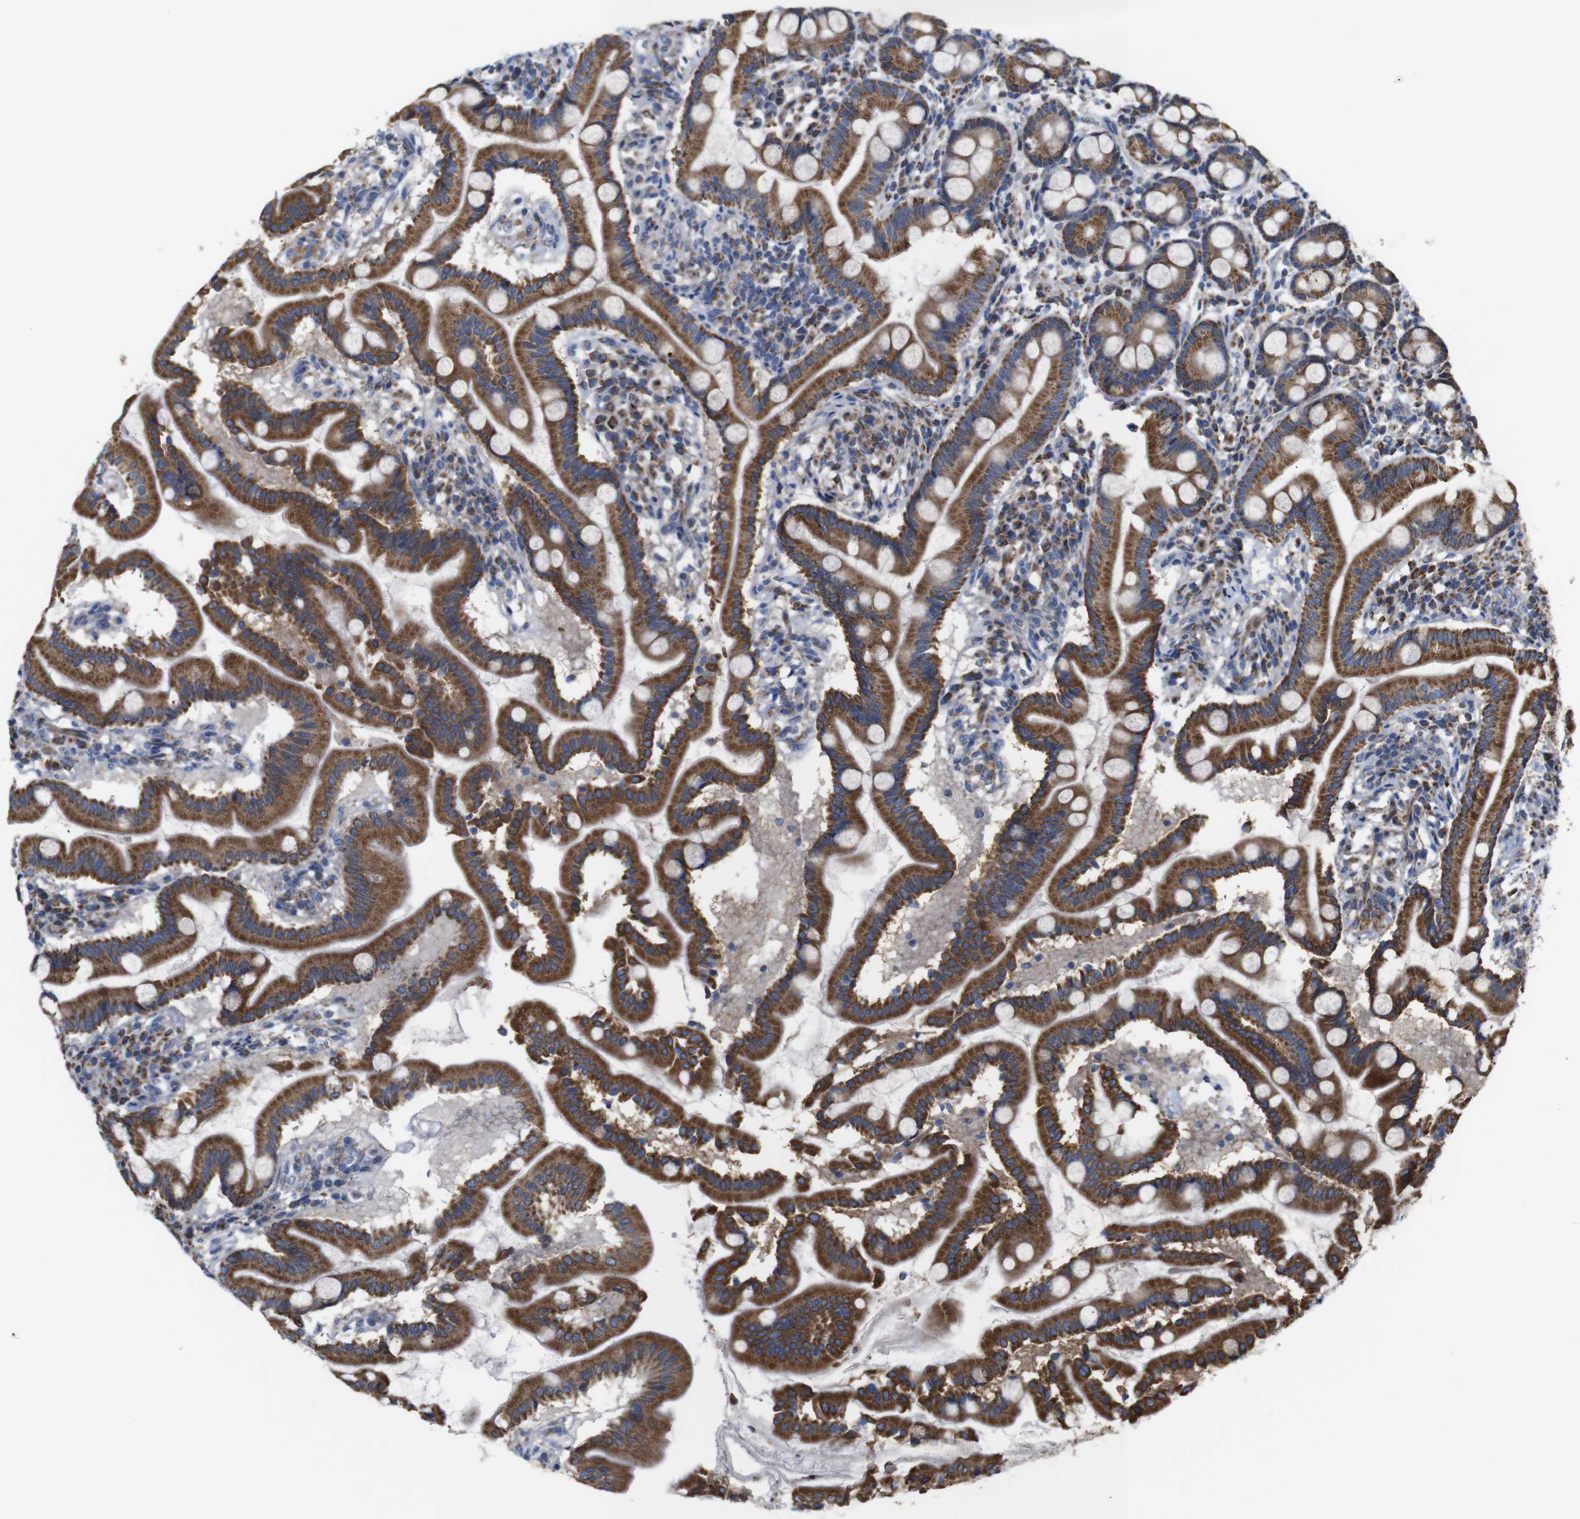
{"staining": {"intensity": "strong", "quantity": ">75%", "location": "cytoplasmic/membranous"}, "tissue": "duodenum", "cell_type": "Glandular cells", "image_type": "normal", "snomed": [{"axis": "morphology", "description": "Normal tissue, NOS"}, {"axis": "topography", "description": "Duodenum"}], "caption": "Glandular cells demonstrate strong cytoplasmic/membranous positivity in approximately >75% of cells in benign duodenum.", "gene": "FAM171B", "patient": {"sex": "male", "age": 50}}